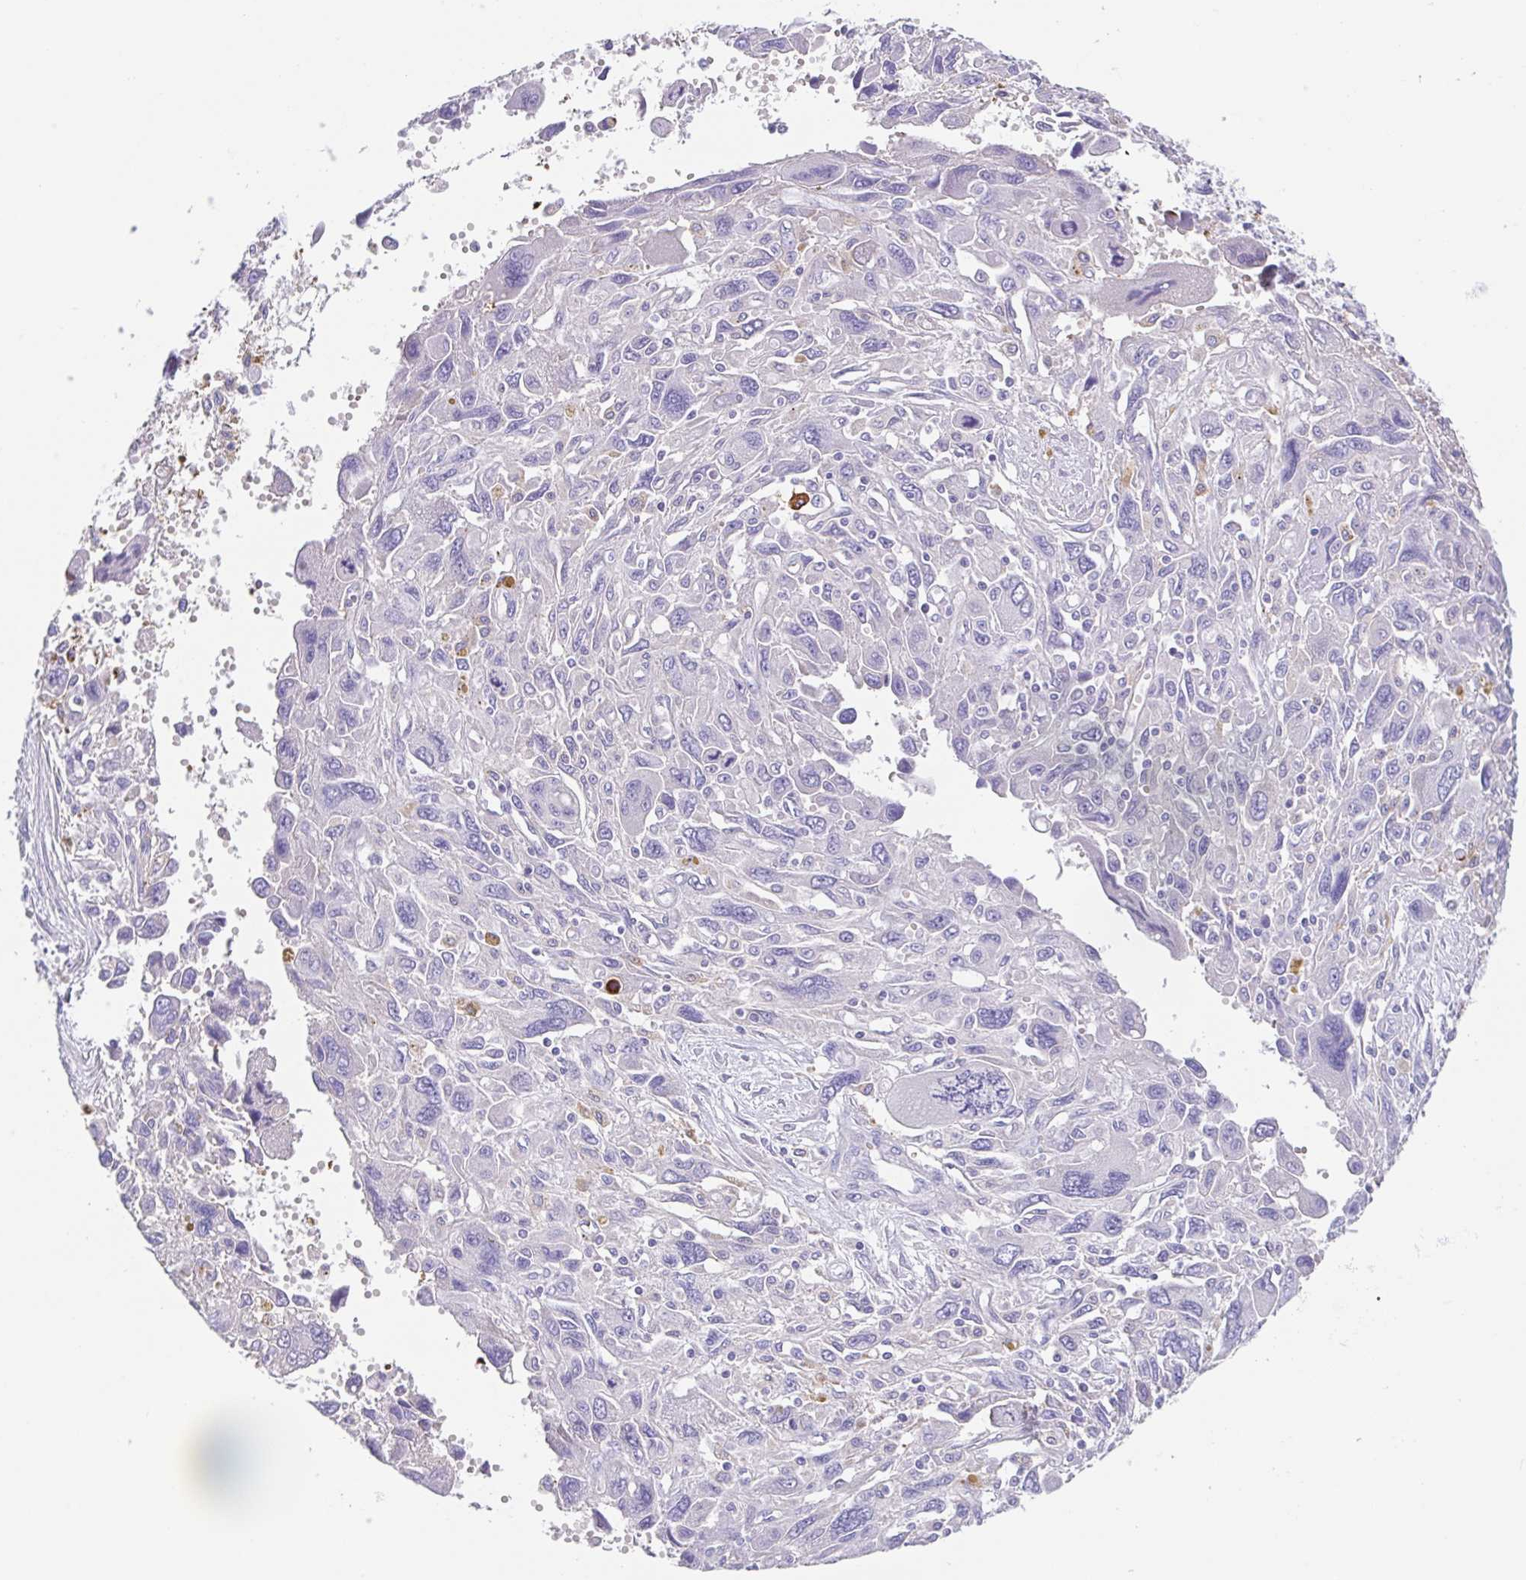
{"staining": {"intensity": "negative", "quantity": "none", "location": "none"}, "tissue": "pancreatic cancer", "cell_type": "Tumor cells", "image_type": "cancer", "snomed": [{"axis": "morphology", "description": "Adenocarcinoma, NOS"}, {"axis": "topography", "description": "Pancreas"}], "caption": "Pancreatic cancer (adenocarcinoma) was stained to show a protein in brown. There is no significant expression in tumor cells. The staining is performed using DAB (3,3'-diaminobenzidine) brown chromogen with nuclei counter-stained in using hematoxylin.", "gene": "ARPP21", "patient": {"sex": "female", "age": 47}}